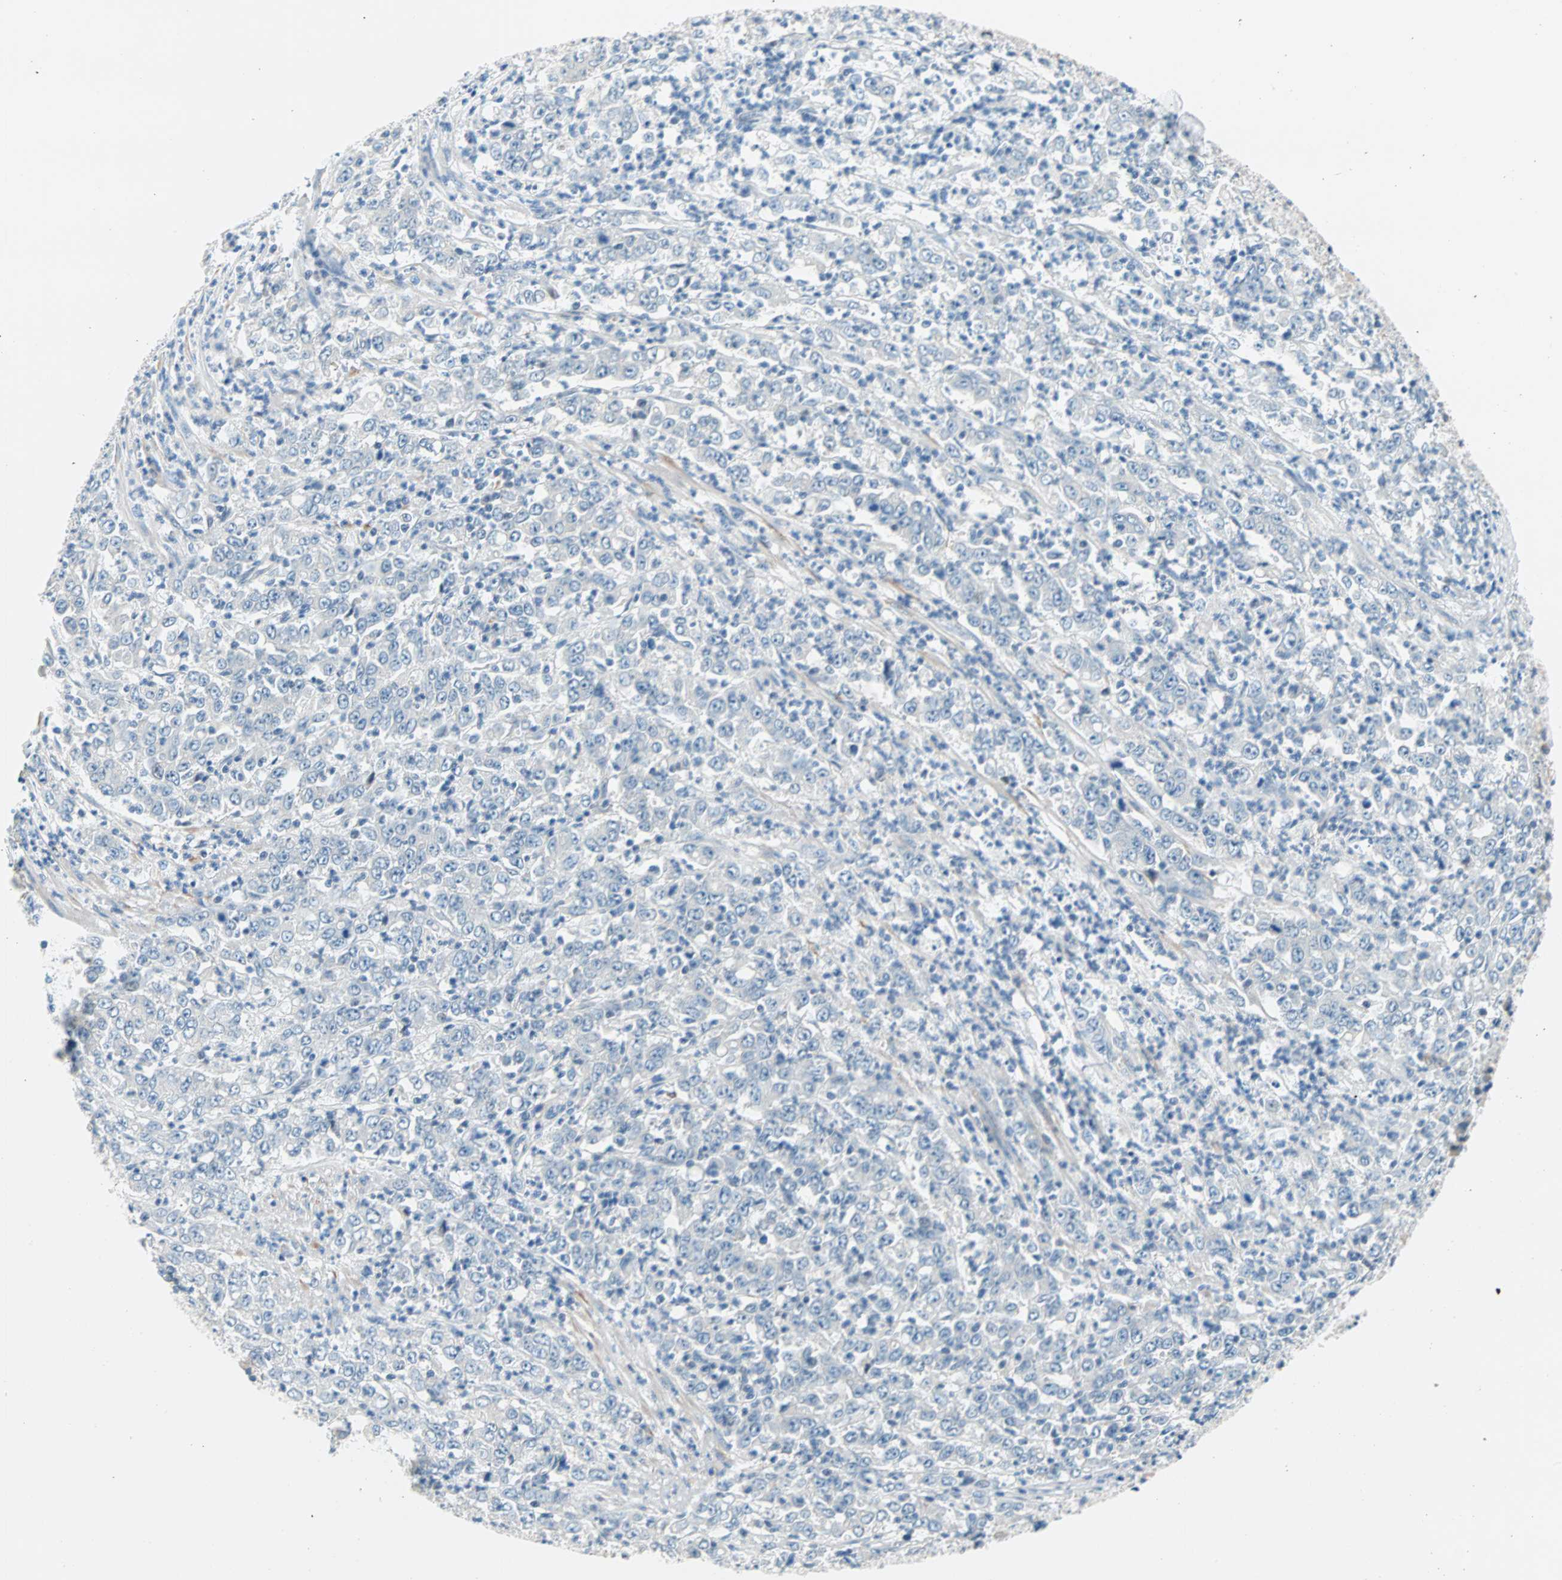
{"staining": {"intensity": "negative", "quantity": "none", "location": "none"}, "tissue": "stomach cancer", "cell_type": "Tumor cells", "image_type": "cancer", "snomed": [{"axis": "morphology", "description": "Adenocarcinoma, NOS"}, {"axis": "topography", "description": "Stomach, lower"}], "caption": "High magnification brightfield microscopy of stomach adenocarcinoma stained with DAB (brown) and counterstained with hematoxylin (blue): tumor cells show no significant expression.", "gene": "TMEM163", "patient": {"sex": "female", "age": 71}}